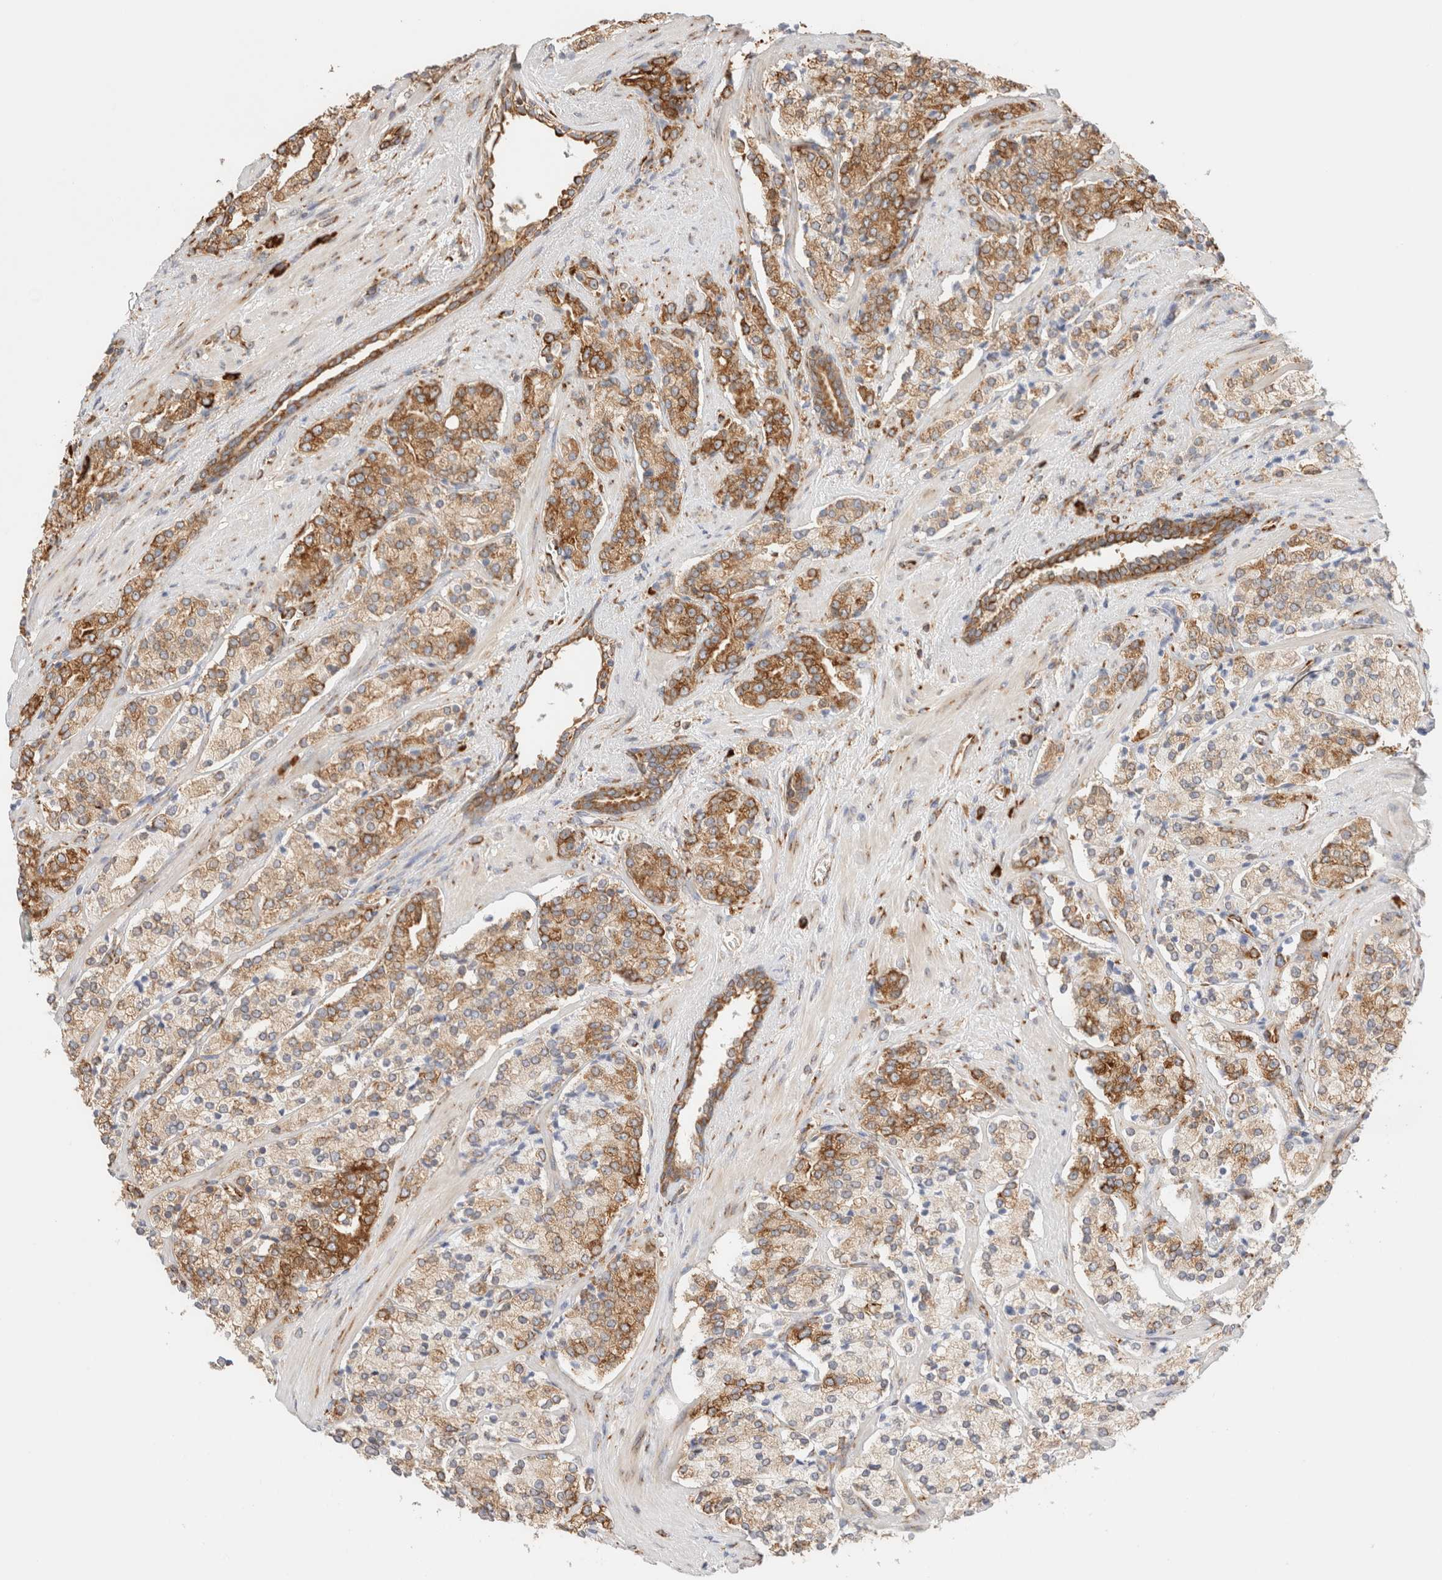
{"staining": {"intensity": "moderate", "quantity": ">75%", "location": "cytoplasmic/membranous"}, "tissue": "prostate cancer", "cell_type": "Tumor cells", "image_type": "cancer", "snomed": [{"axis": "morphology", "description": "Adenocarcinoma, High grade"}, {"axis": "topography", "description": "Prostate"}], "caption": "IHC histopathology image of neoplastic tissue: prostate cancer stained using immunohistochemistry shows medium levels of moderate protein expression localized specifically in the cytoplasmic/membranous of tumor cells, appearing as a cytoplasmic/membranous brown color.", "gene": "ZC2HC1A", "patient": {"sex": "male", "age": 71}}